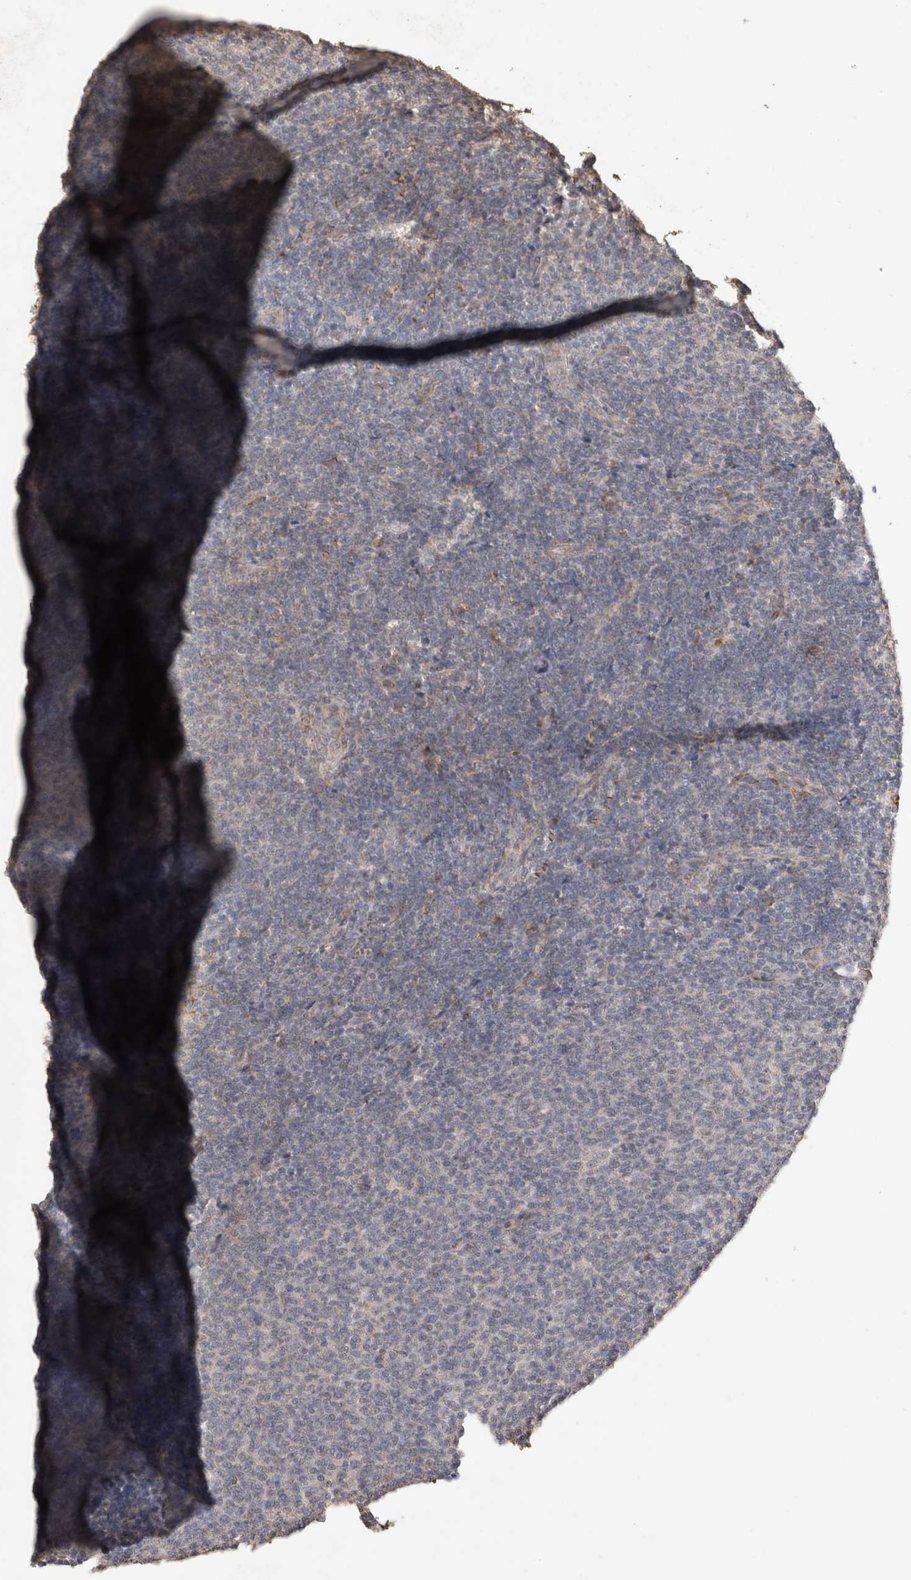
{"staining": {"intensity": "negative", "quantity": "none", "location": "none"}, "tissue": "lymphoma", "cell_type": "Tumor cells", "image_type": "cancer", "snomed": [{"axis": "morphology", "description": "Malignant lymphoma, non-Hodgkin's type, Low grade"}, {"axis": "topography", "description": "Lymph node"}], "caption": "This is an IHC photomicrograph of human low-grade malignant lymphoma, non-Hodgkin's type. There is no staining in tumor cells.", "gene": "C1QTNF5", "patient": {"sex": "male", "age": 66}}